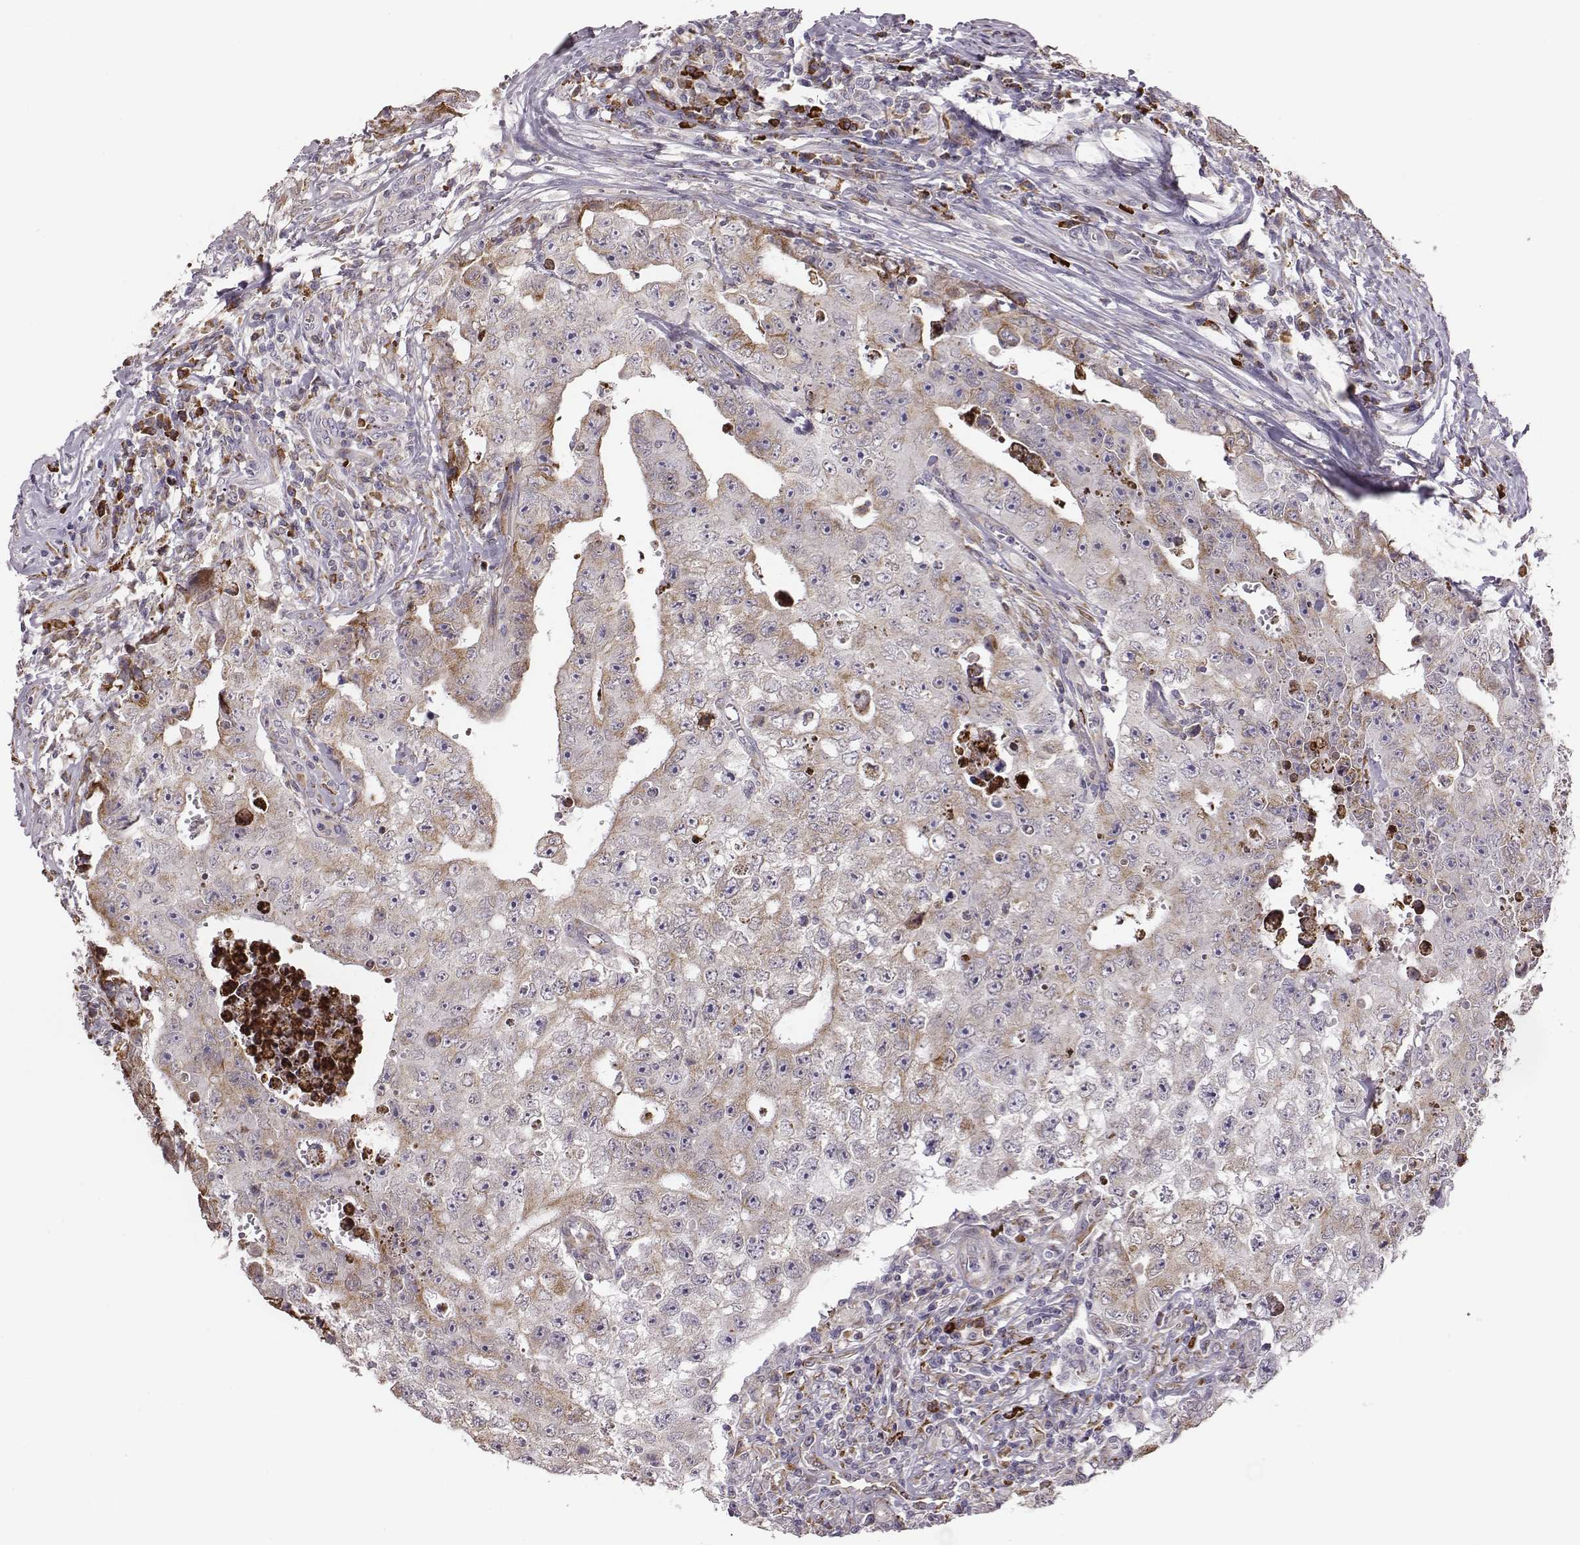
{"staining": {"intensity": "moderate", "quantity": ">75%", "location": "cytoplasmic/membranous"}, "tissue": "testis cancer", "cell_type": "Tumor cells", "image_type": "cancer", "snomed": [{"axis": "morphology", "description": "Carcinoma, Embryonal, NOS"}, {"axis": "topography", "description": "Testis"}], "caption": "Testis embryonal carcinoma tissue displays moderate cytoplasmic/membranous staining in about >75% of tumor cells", "gene": "SELENOI", "patient": {"sex": "male", "age": 36}}